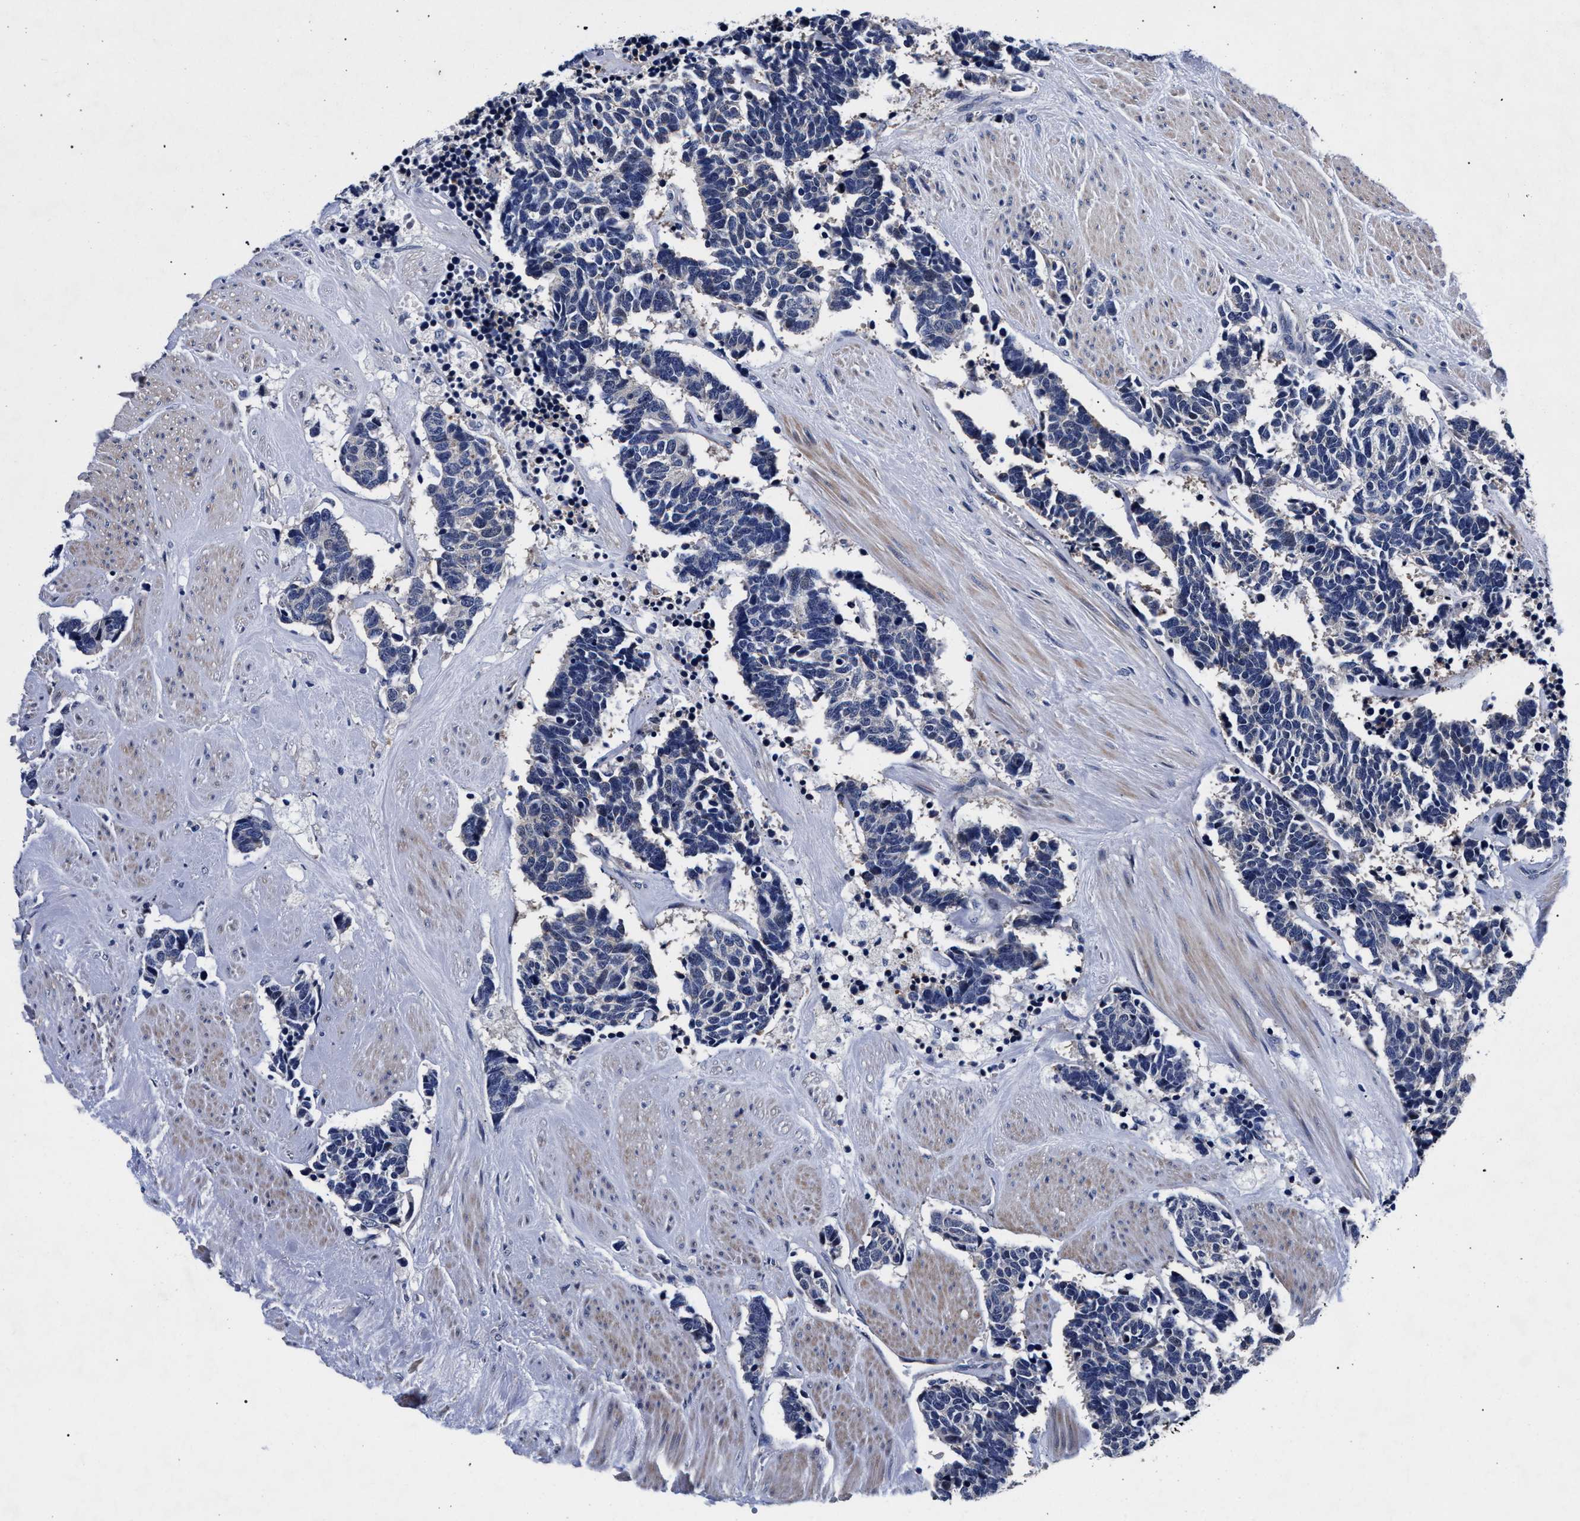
{"staining": {"intensity": "negative", "quantity": "none", "location": "none"}, "tissue": "carcinoid", "cell_type": "Tumor cells", "image_type": "cancer", "snomed": [{"axis": "morphology", "description": "Carcinoma, NOS"}, {"axis": "morphology", "description": "Carcinoid, malignant, NOS"}, {"axis": "topography", "description": "Urinary bladder"}], "caption": "Tumor cells are negative for brown protein staining in carcinoid.", "gene": "CFAP95", "patient": {"sex": "male", "age": 57}}